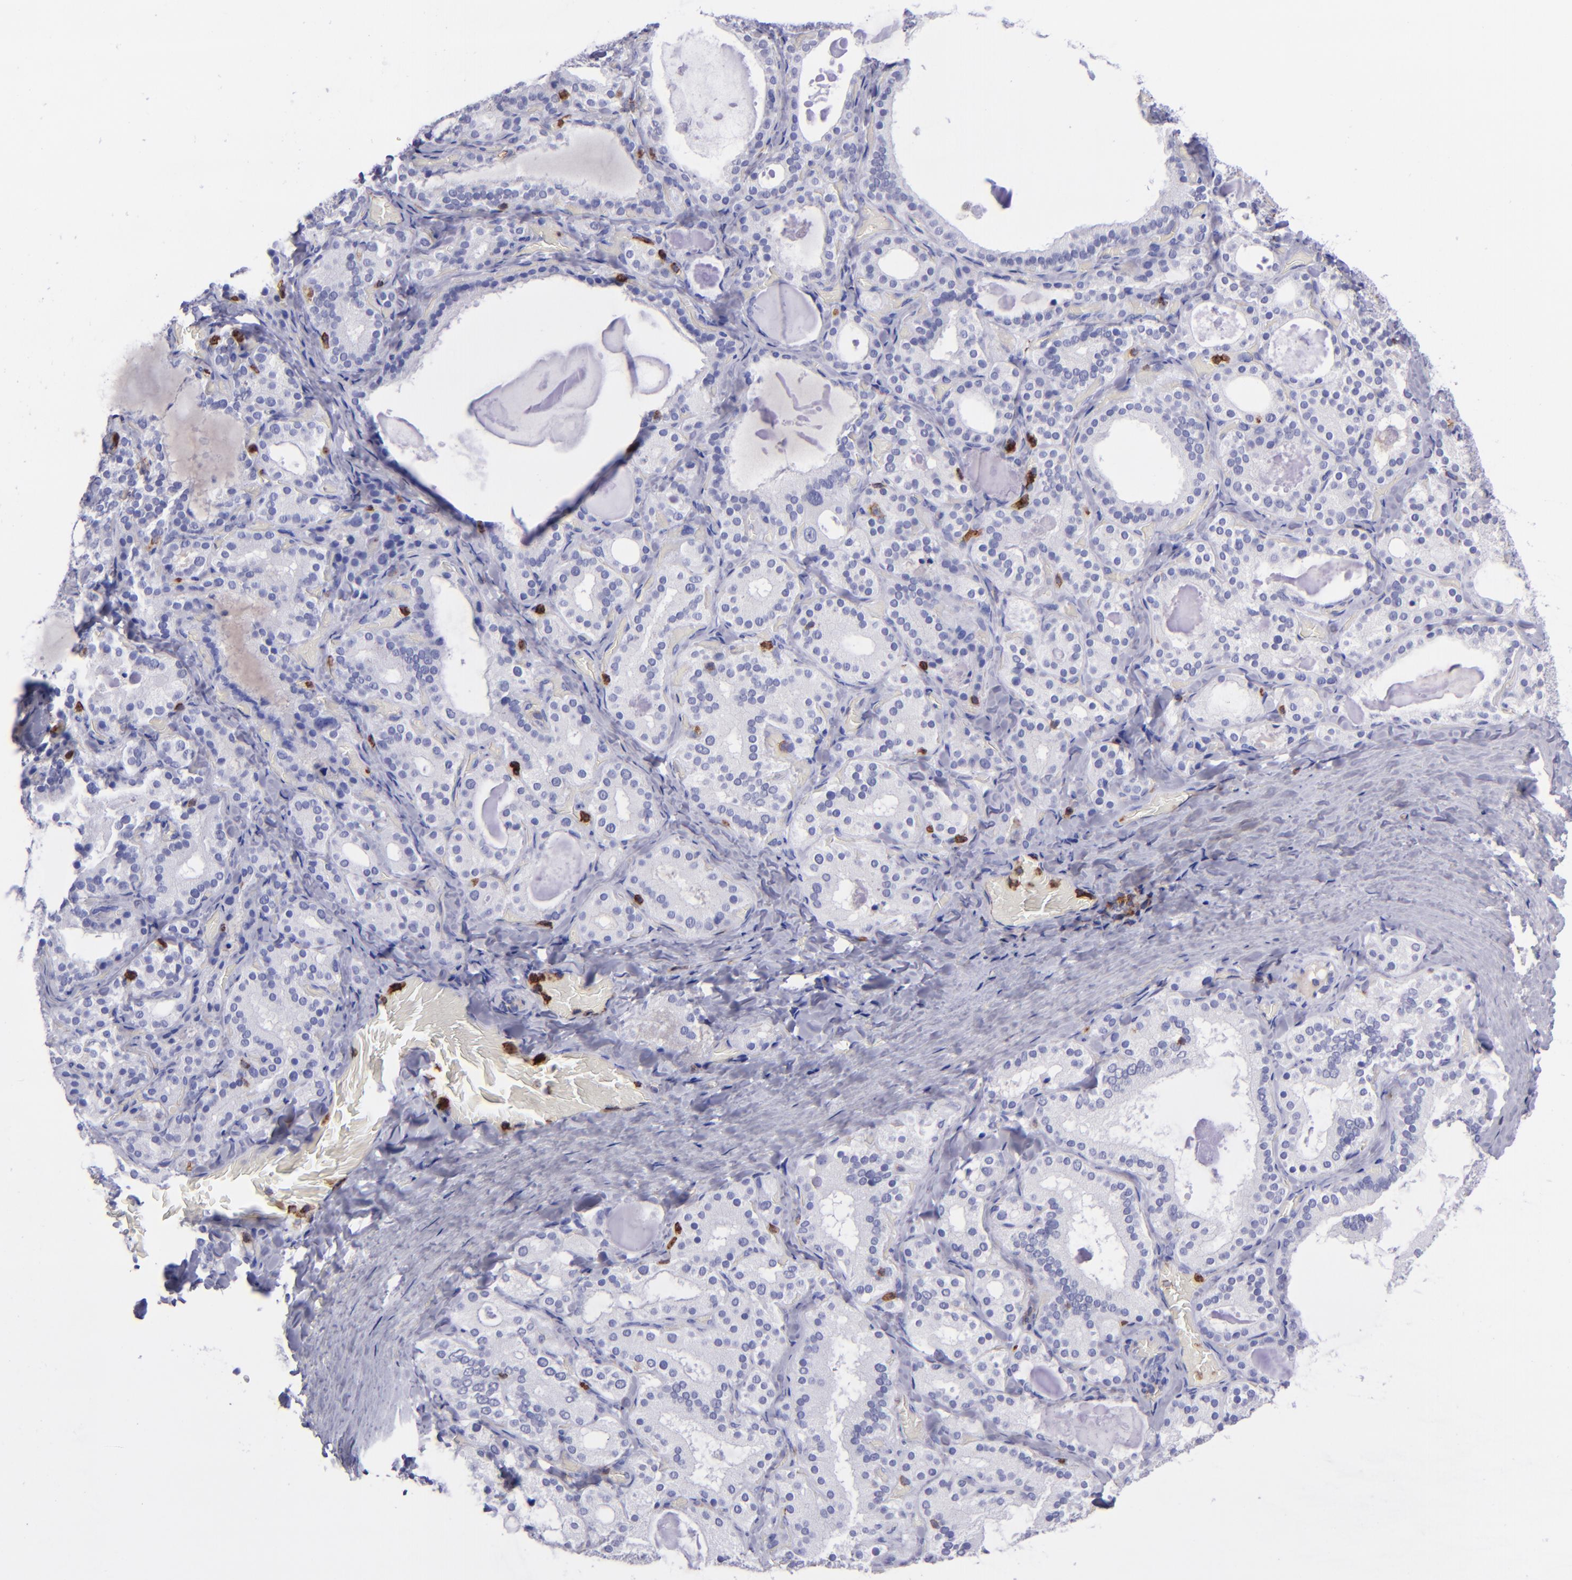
{"staining": {"intensity": "negative", "quantity": "none", "location": "none"}, "tissue": "thyroid gland", "cell_type": "Glandular cells", "image_type": "normal", "snomed": [{"axis": "morphology", "description": "Normal tissue, NOS"}, {"axis": "topography", "description": "Thyroid gland"}], "caption": "Micrograph shows no significant protein positivity in glandular cells of normal thyroid gland. Nuclei are stained in blue.", "gene": "ICAM3", "patient": {"sex": "female", "age": 33}}